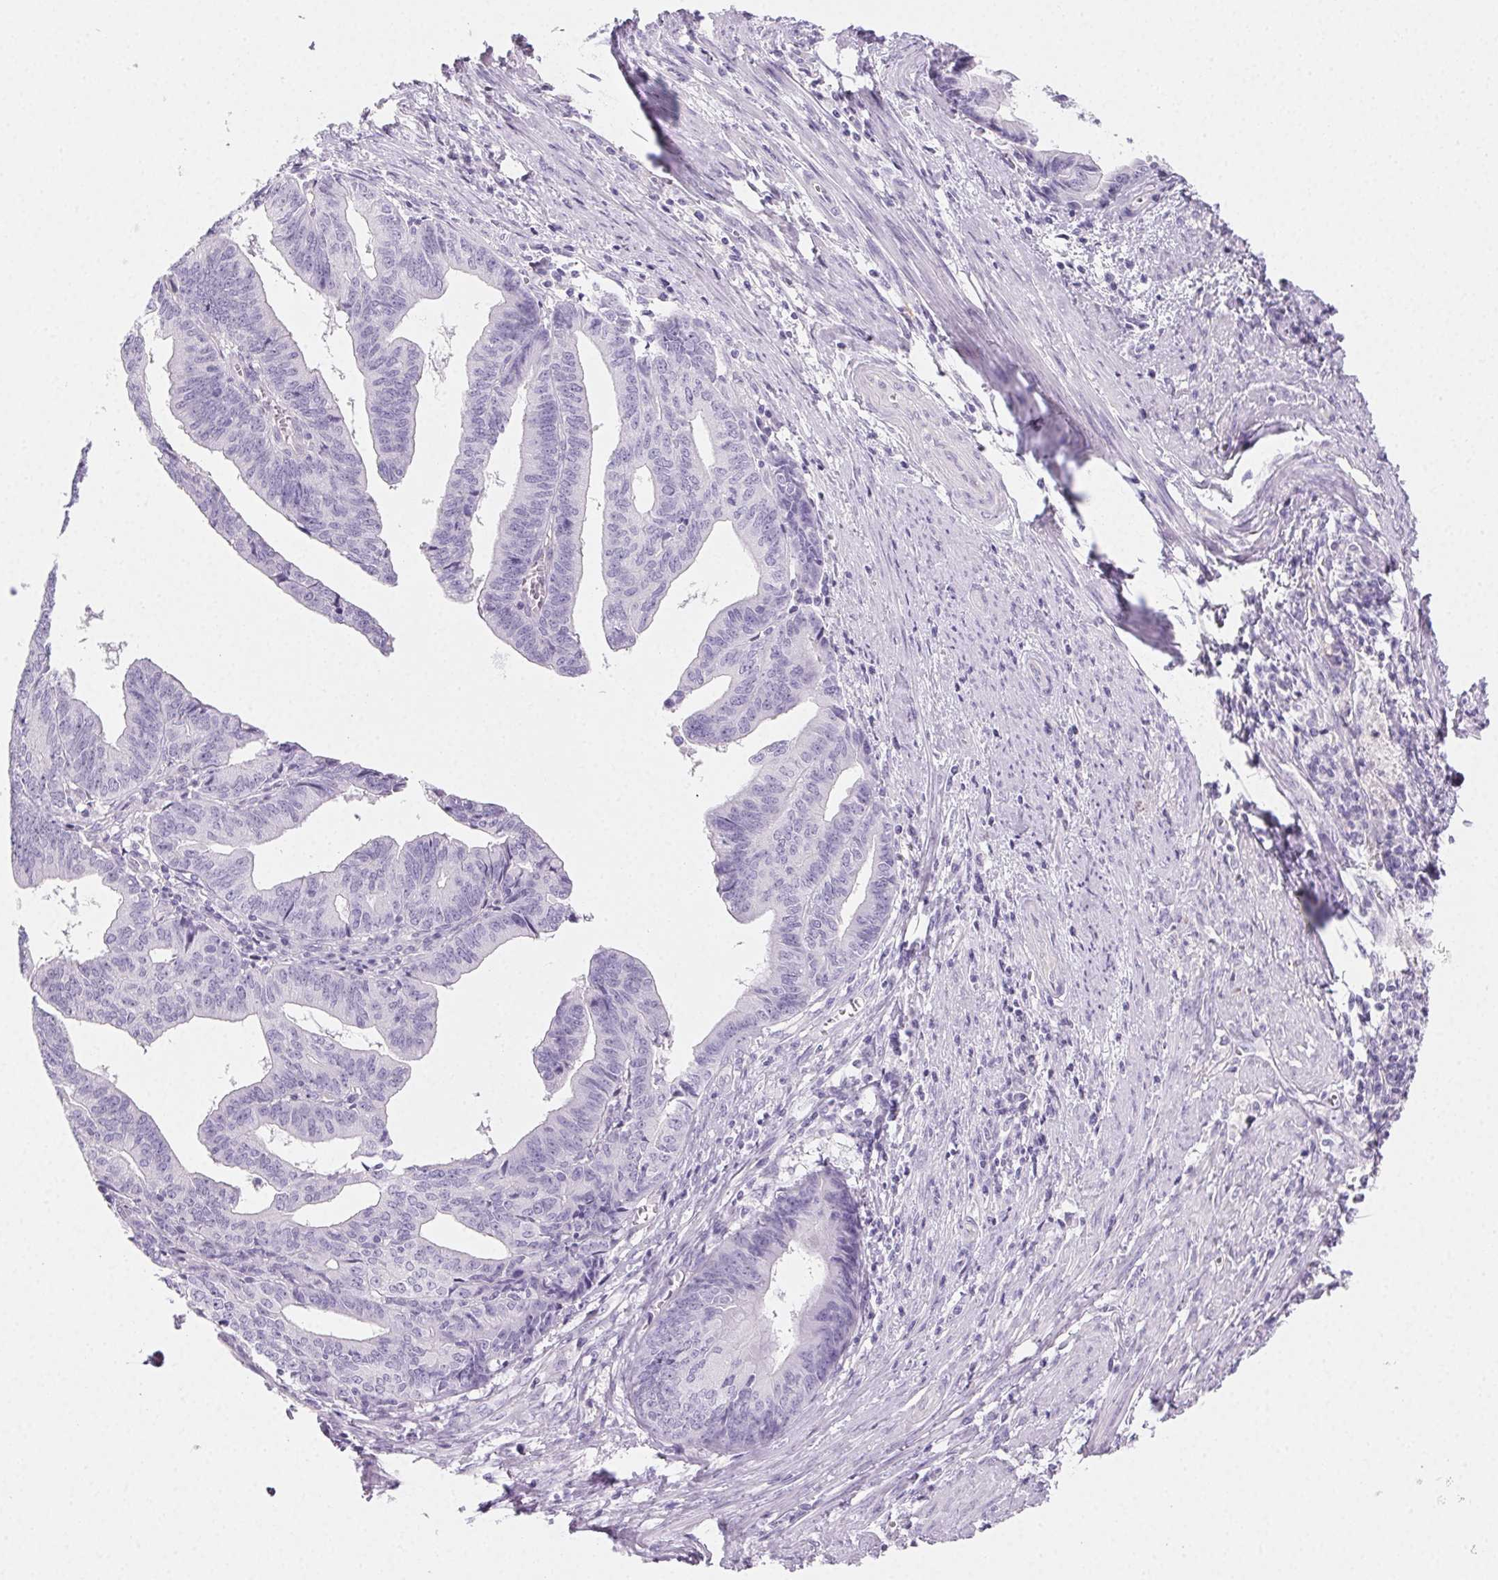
{"staining": {"intensity": "negative", "quantity": "none", "location": "none"}, "tissue": "endometrial cancer", "cell_type": "Tumor cells", "image_type": "cancer", "snomed": [{"axis": "morphology", "description": "Adenocarcinoma, NOS"}, {"axis": "topography", "description": "Endometrium"}], "caption": "Protein analysis of adenocarcinoma (endometrial) demonstrates no significant staining in tumor cells.", "gene": "PRSS3", "patient": {"sex": "female", "age": 65}}